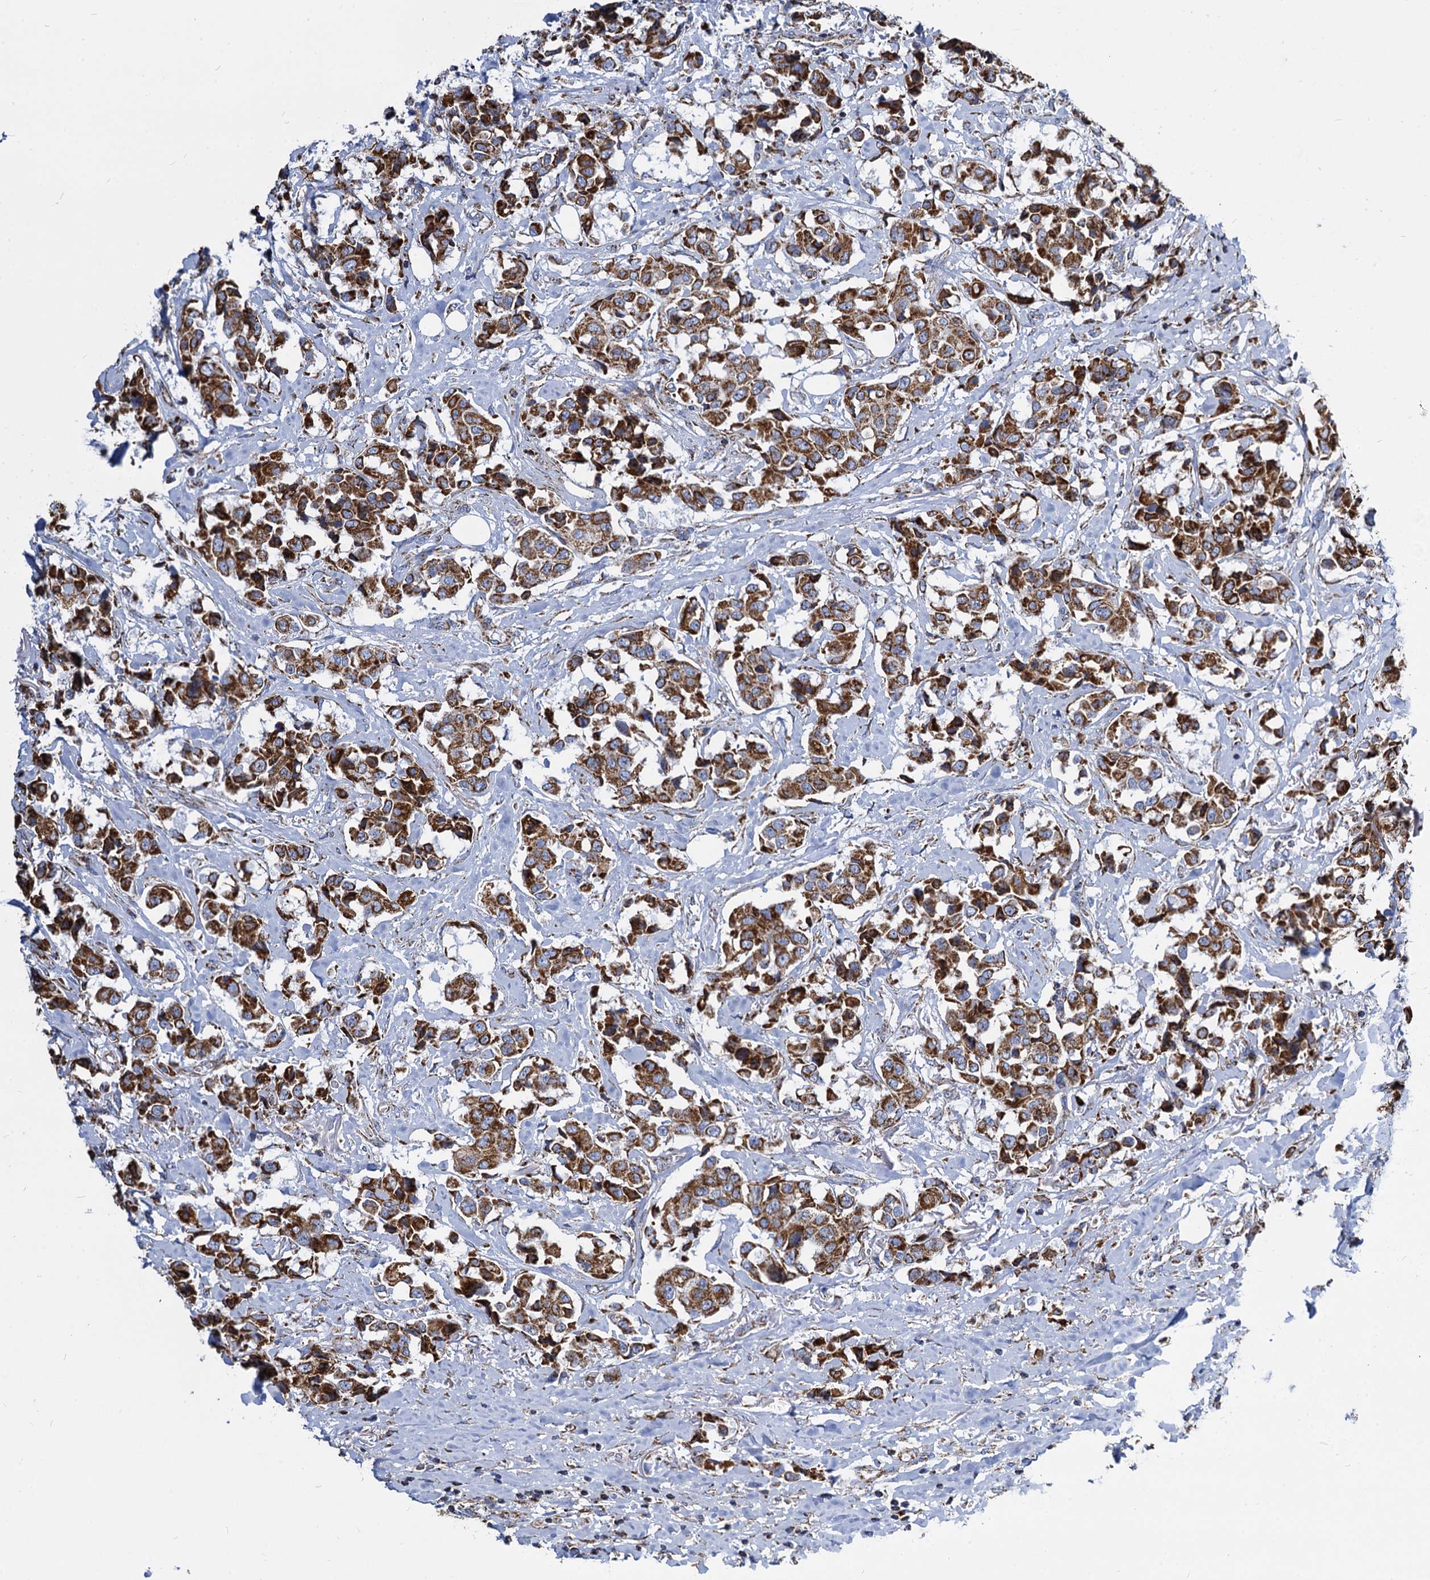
{"staining": {"intensity": "strong", "quantity": ">75%", "location": "cytoplasmic/membranous"}, "tissue": "breast cancer", "cell_type": "Tumor cells", "image_type": "cancer", "snomed": [{"axis": "morphology", "description": "Duct carcinoma"}, {"axis": "topography", "description": "Breast"}], "caption": "Human breast cancer stained for a protein (brown) displays strong cytoplasmic/membranous positive staining in approximately >75% of tumor cells.", "gene": "TIMM10", "patient": {"sex": "female", "age": 80}}